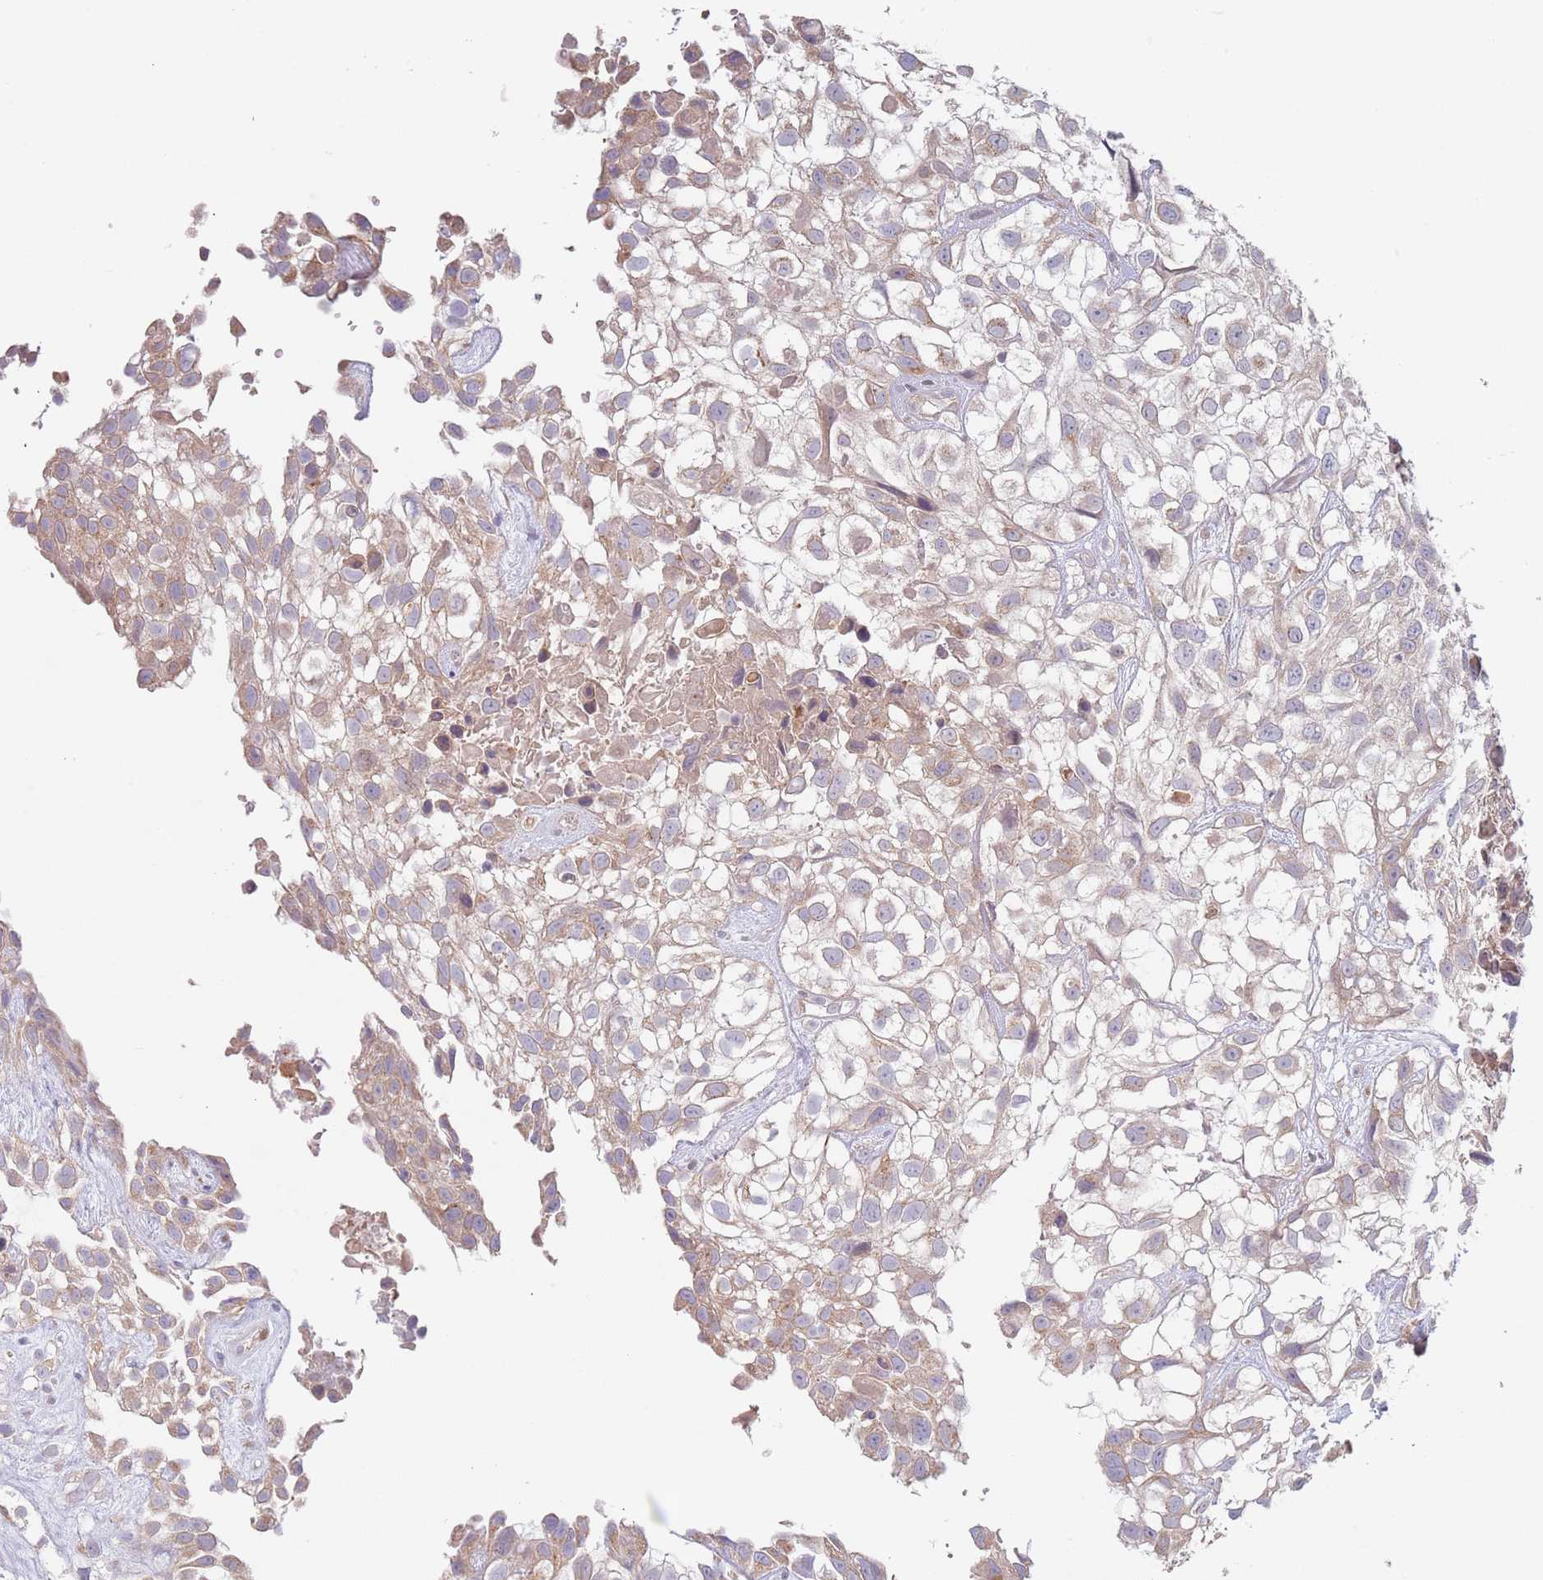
{"staining": {"intensity": "weak", "quantity": ">75%", "location": "cytoplasmic/membranous"}, "tissue": "urothelial cancer", "cell_type": "Tumor cells", "image_type": "cancer", "snomed": [{"axis": "morphology", "description": "Urothelial carcinoma, High grade"}, {"axis": "topography", "description": "Urinary bladder"}], "caption": "High-grade urothelial carcinoma stained for a protein reveals weak cytoplasmic/membranous positivity in tumor cells.", "gene": "PPM1A", "patient": {"sex": "male", "age": 56}}